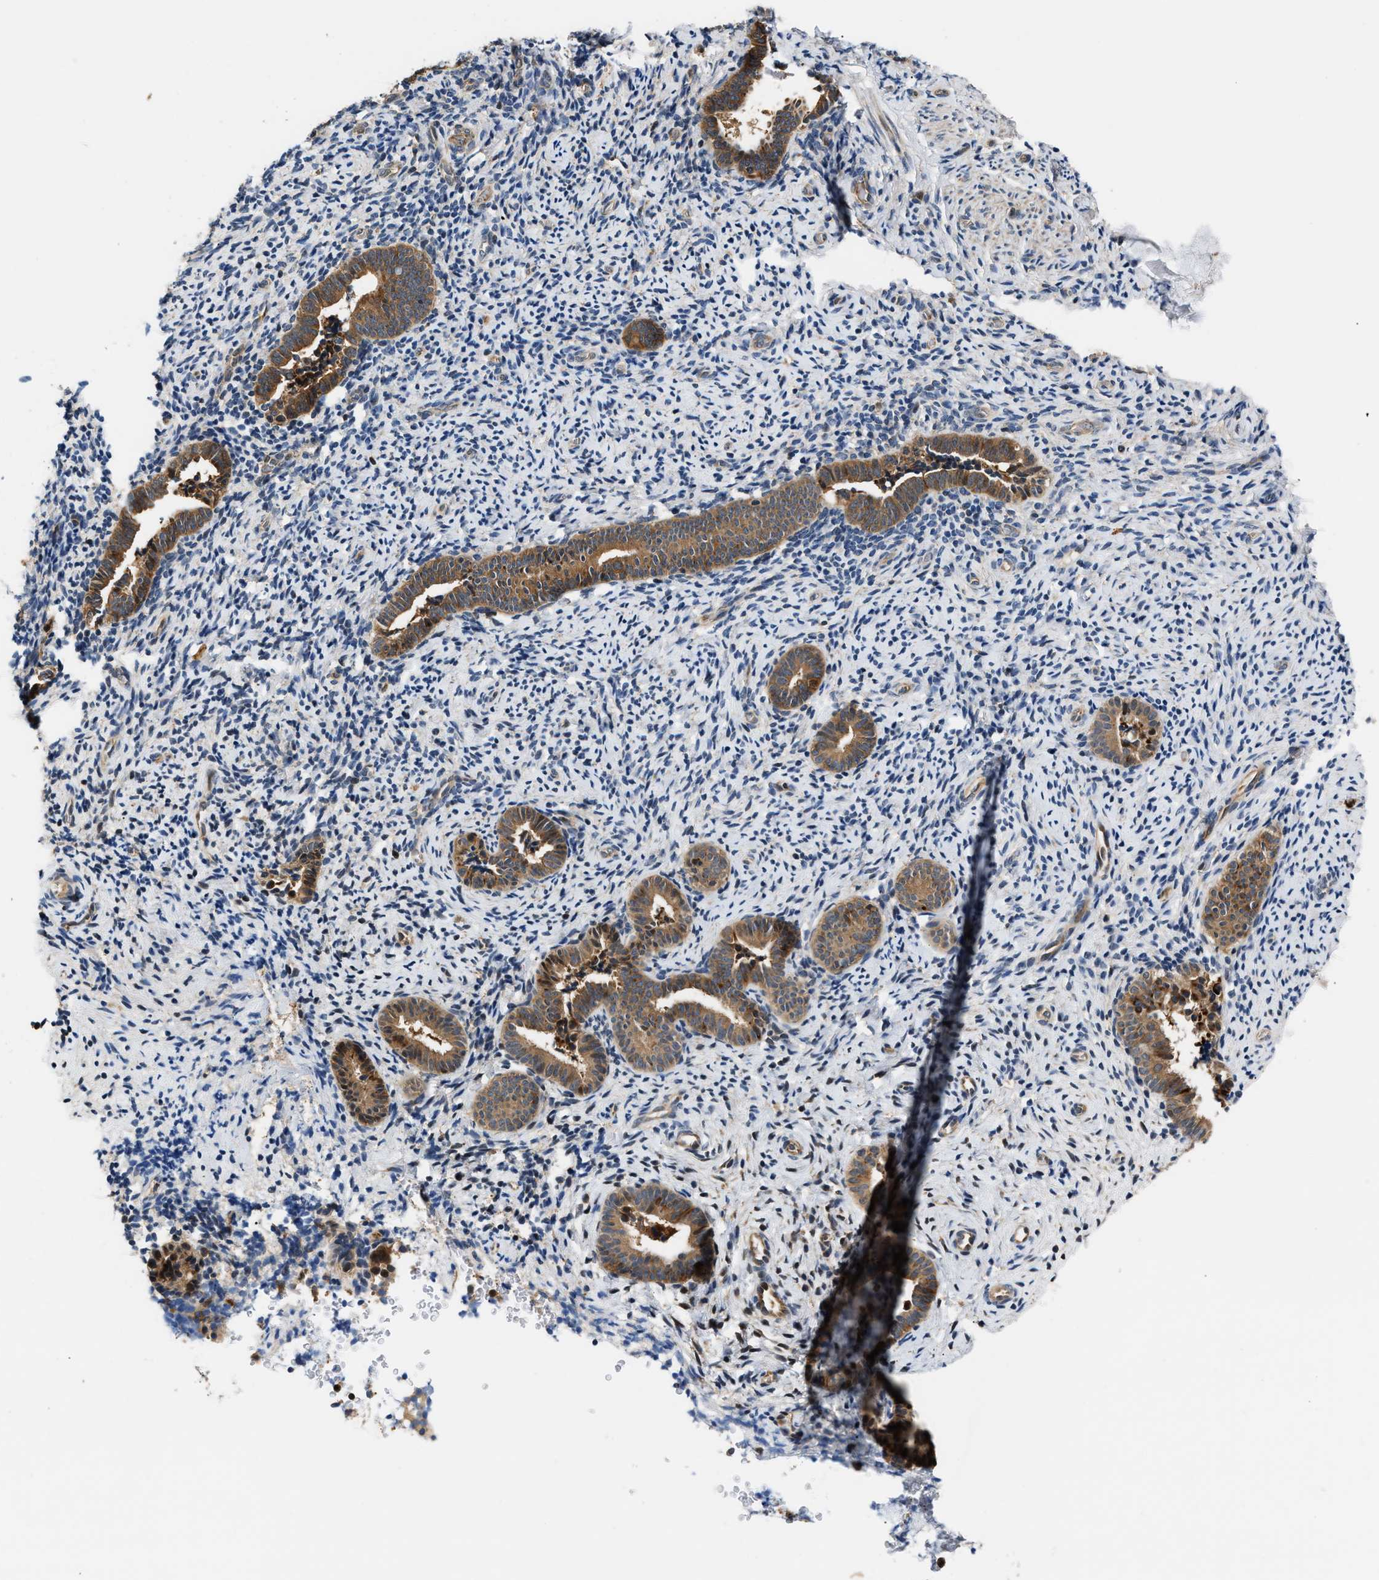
{"staining": {"intensity": "weak", "quantity": "<25%", "location": "cytoplasmic/membranous"}, "tissue": "endometrium", "cell_type": "Cells in endometrial stroma", "image_type": "normal", "snomed": [{"axis": "morphology", "description": "Normal tissue, NOS"}, {"axis": "topography", "description": "Endometrium"}], "caption": "Image shows no protein staining in cells in endometrial stroma of unremarkable endometrium. Brightfield microscopy of immunohistochemistry stained with DAB (brown) and hematoxylin (blue), captured at high magnification.", "gene": "TUT7", "patient": {"sex": "female", "age": 51}}